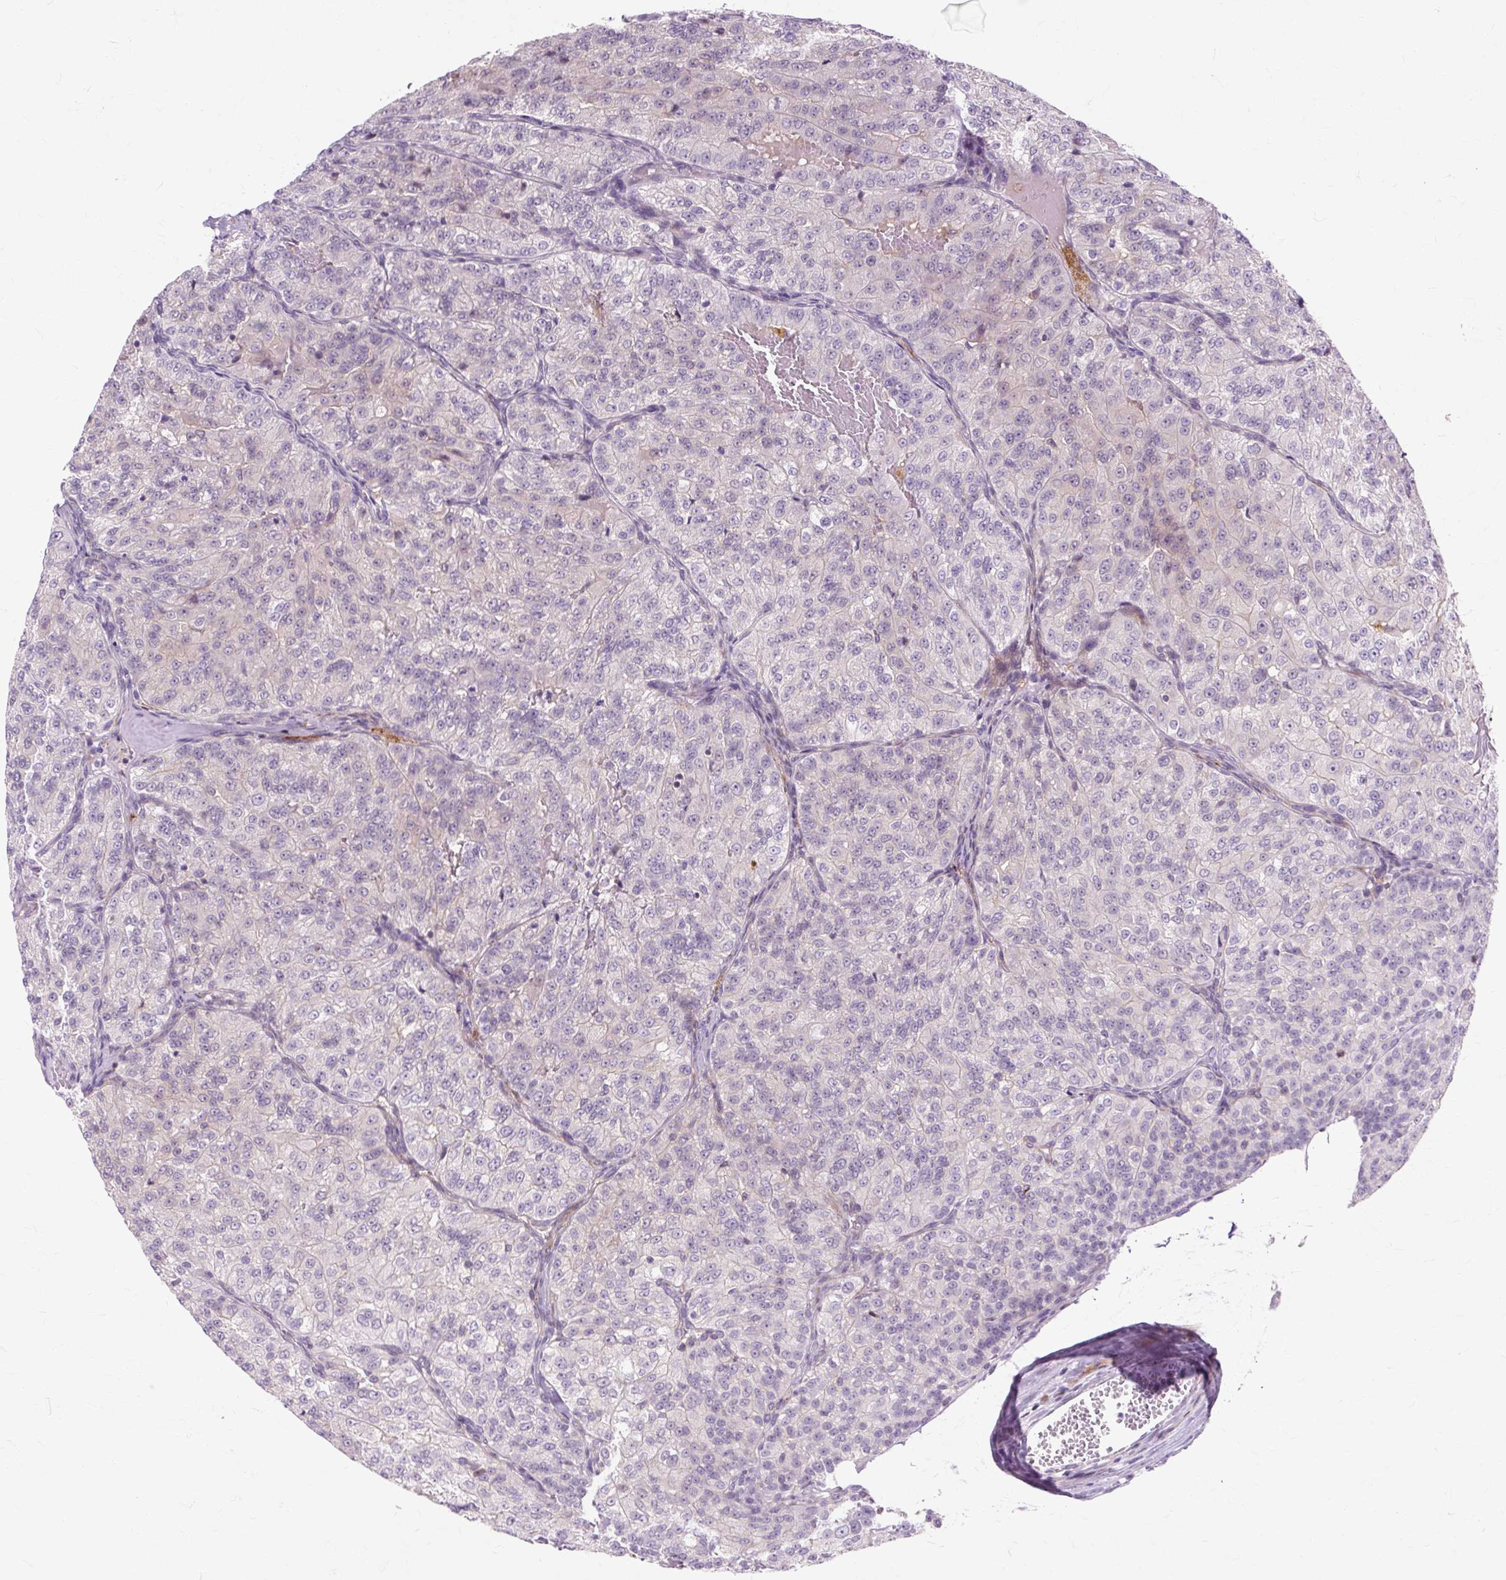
{"staining": {"intensity": "negative", "quantity": "none", "location": "none"}, "tissue": "renal cancer", "cell_type": "Tumor cells", "image_type": "cancer", "snomed": [{"axis": "morphology", "description": "Adenocarcinoma, NOS"}, {"axis": "topography", "description": "Kidney"}], "caption": "This is an immunohistochemistry photomicrograph of renal cancer (adenocarcinoma). There is no staining in tumor cells.", "gene": "ZNF35", "patient": {"sex": "female", "age": 63}}